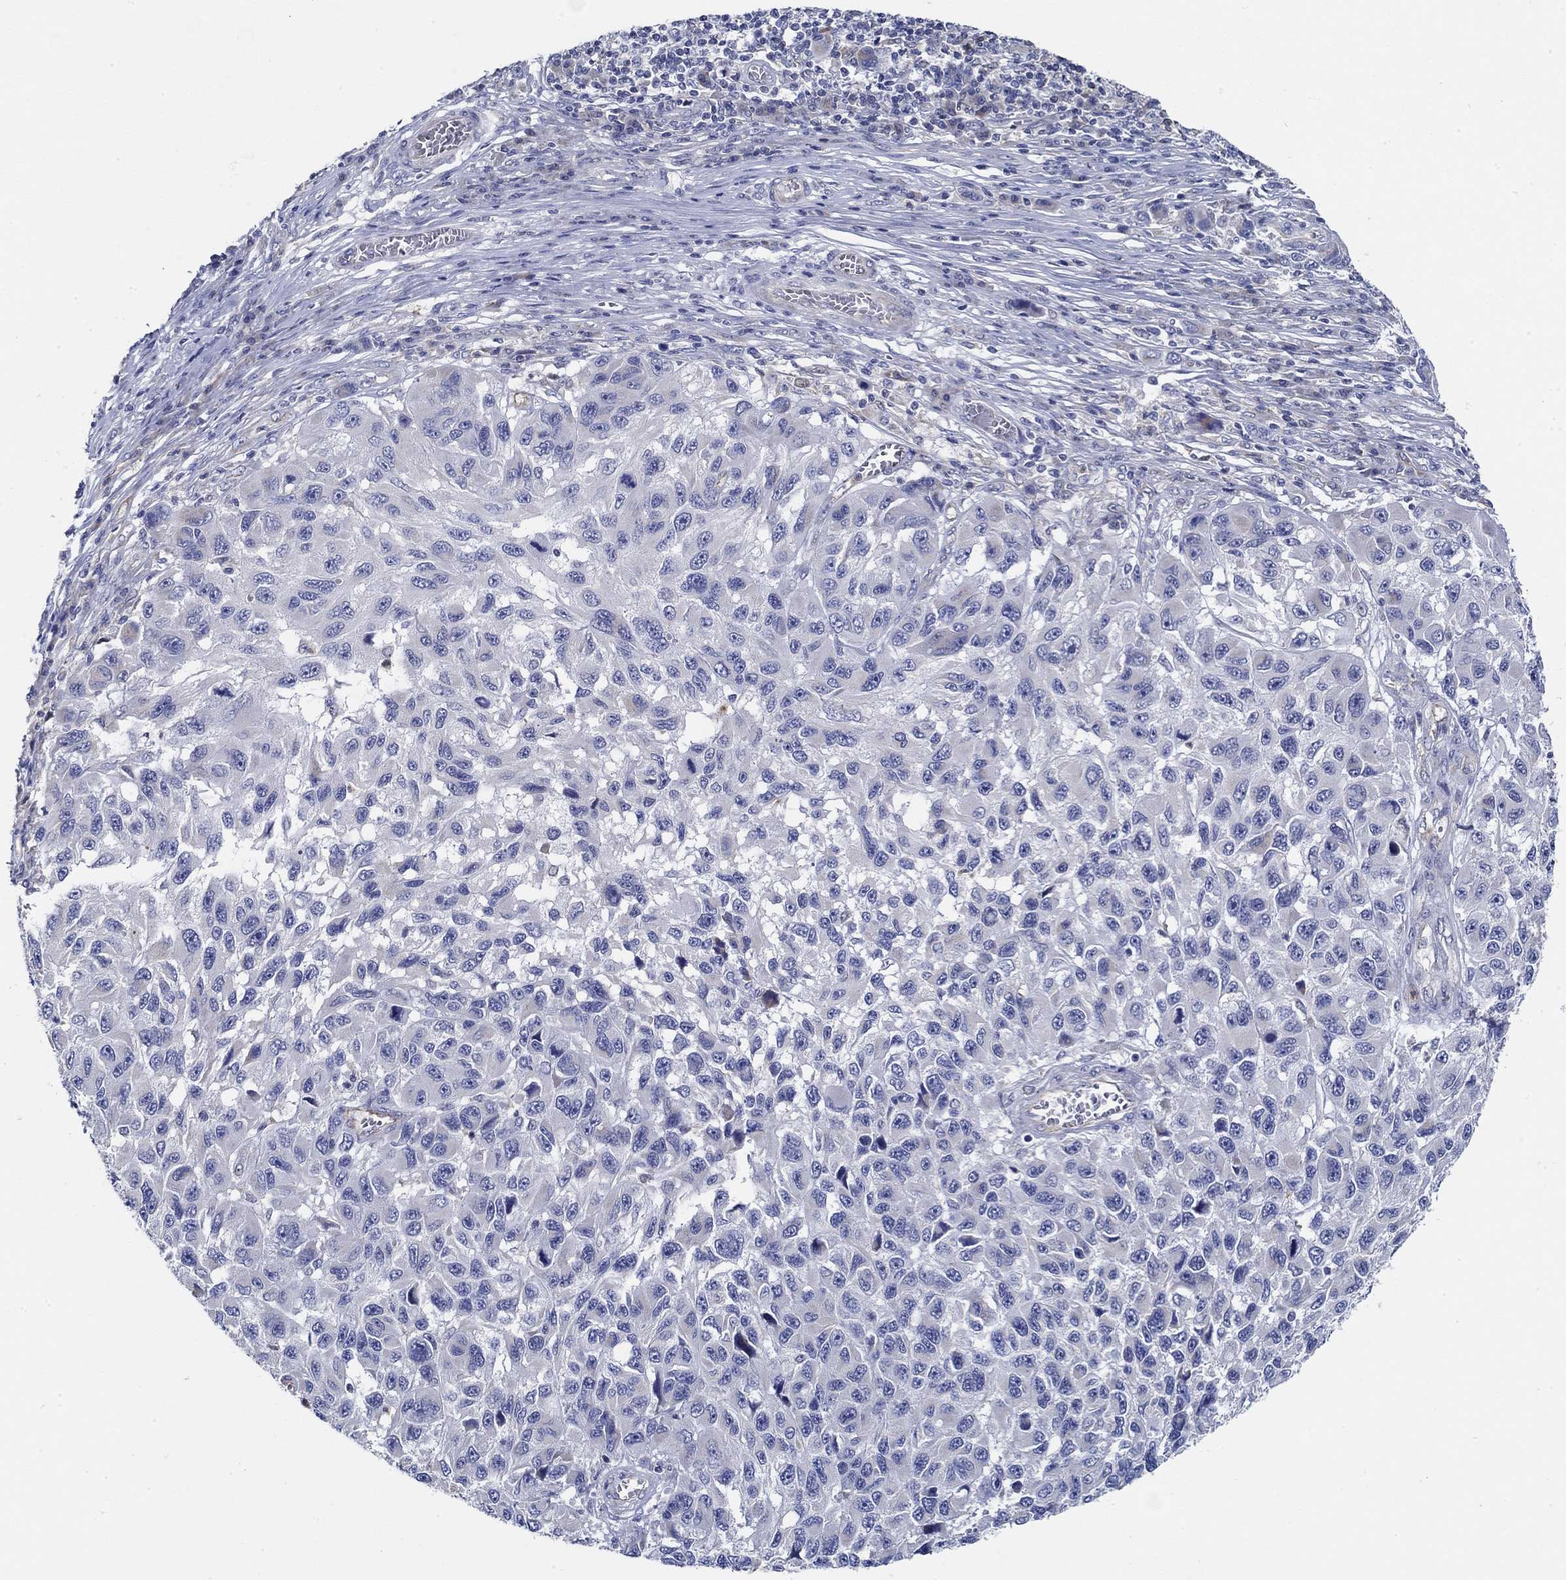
{"staining": {"intensity": "negative", "quantity": "none", "location": "none"}, "tissue": "melanoma", "cell_type": "Tumor cells", "image_type": "cancer", "snomed": [{"axis": "morphology", "description": "Malignant melanoma, NOS"}, {"axis": "topography", "description": "Skin"}], "caption": "This is an immunohistochemistry (IHC) image of malignant melanoma. There is no staining in tumor cells.", "gene": "CFAP61", "patient": {"sex": "male", "age": 53}}